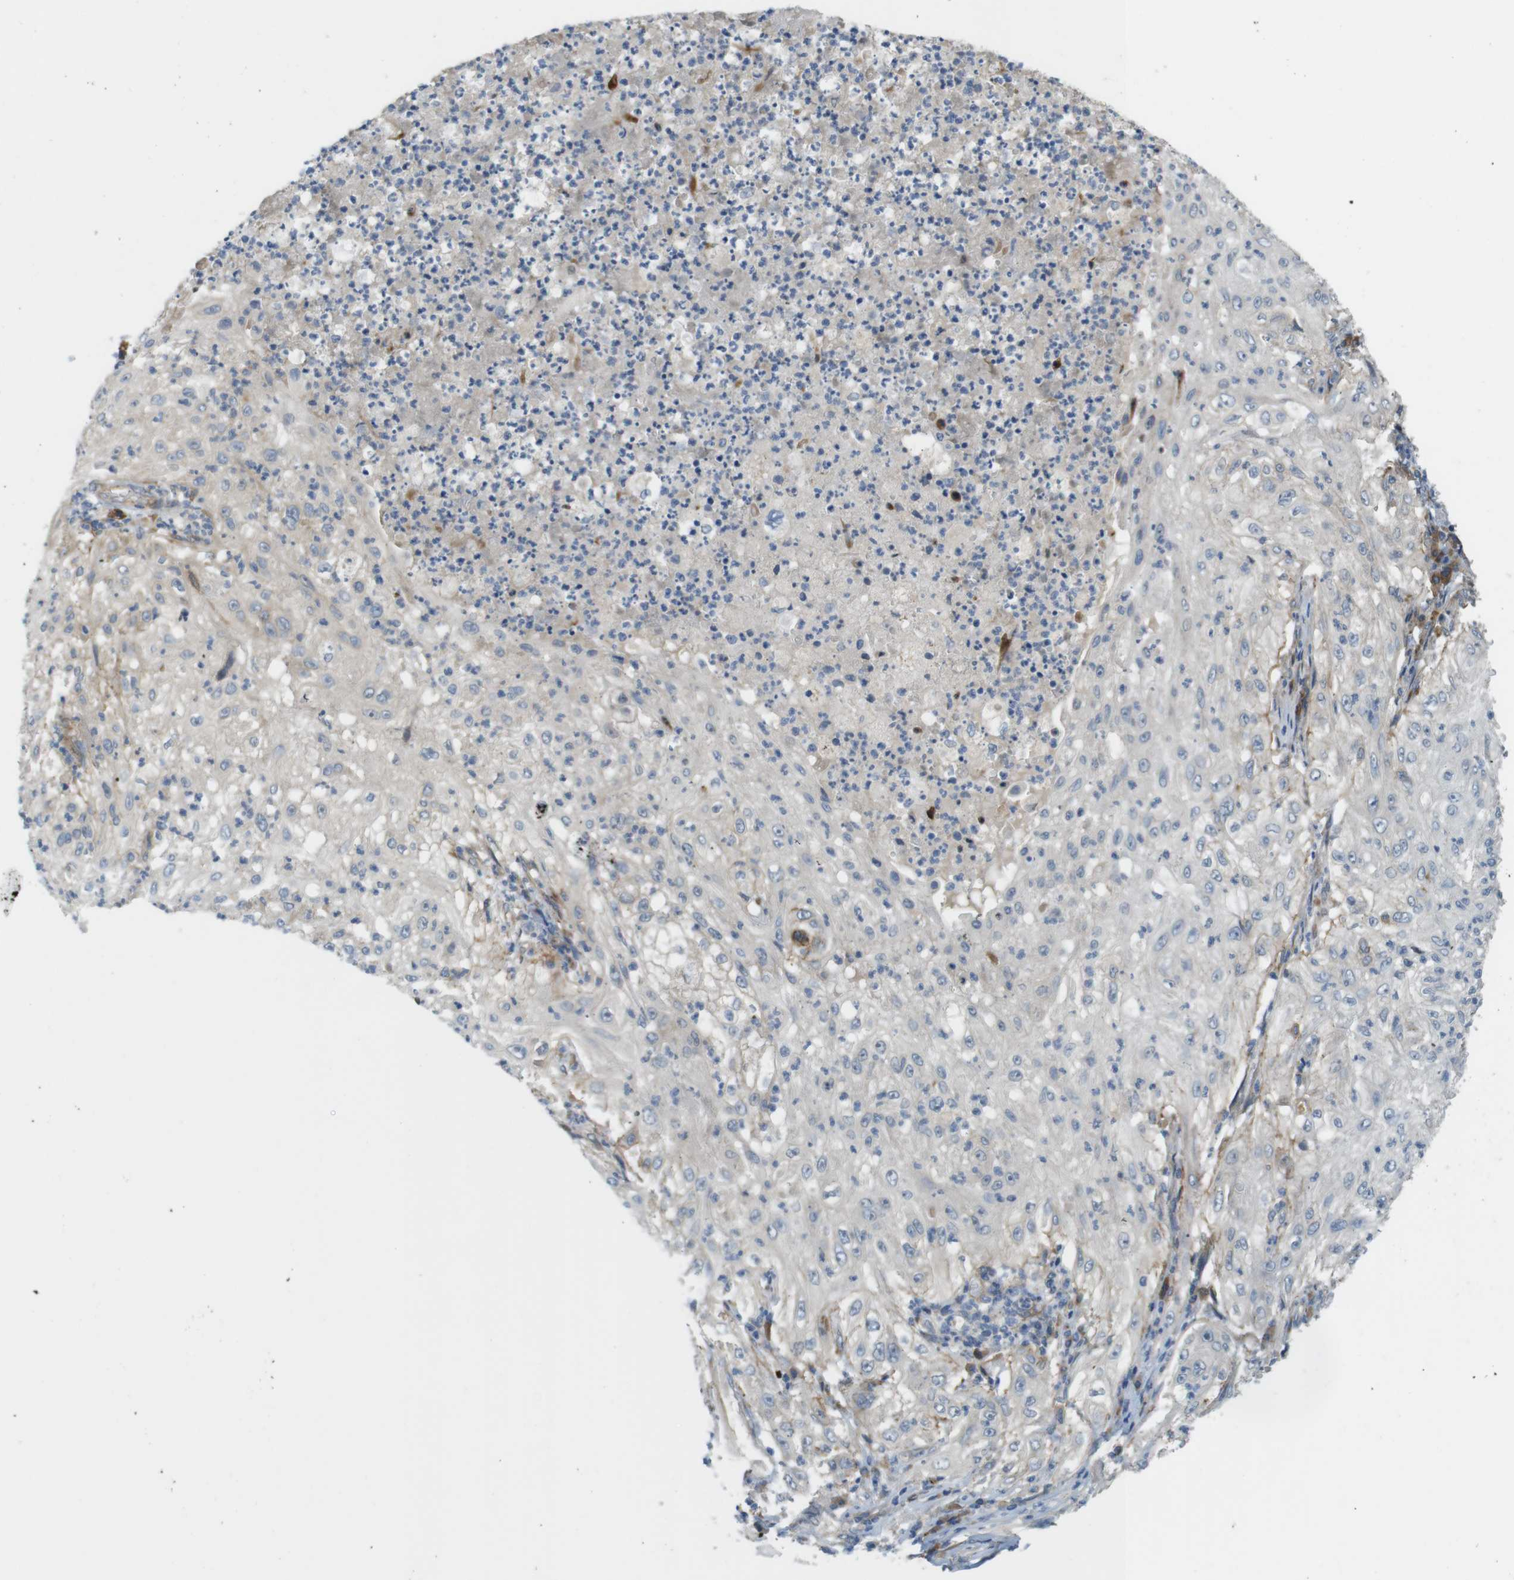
{"staining": {"intensity": "negative", "quantity": "none", "location": "none"}, "tissue": "lung cancer", "cell_type": "Tumor cells", "image_type": "cancer", "snomed": [{"axis": "morphology", "description": "Inflammation, NOS"}, {"axis": "morphology", "description": "Squamous cell carcinoma, NOS"}, {"axis": "topography", "description": "Lymph node"}, {"axis": "topography", "description": "Soft tissue"}, {"axis": "topography", "description": "Lung"}], "caption": "Lung cancer stained for a protein using immunohistochemistry (IHC) reveals no expression tumor cells.", "gene": "GJC3", "patient": {"sex": "male", "age": 66}}